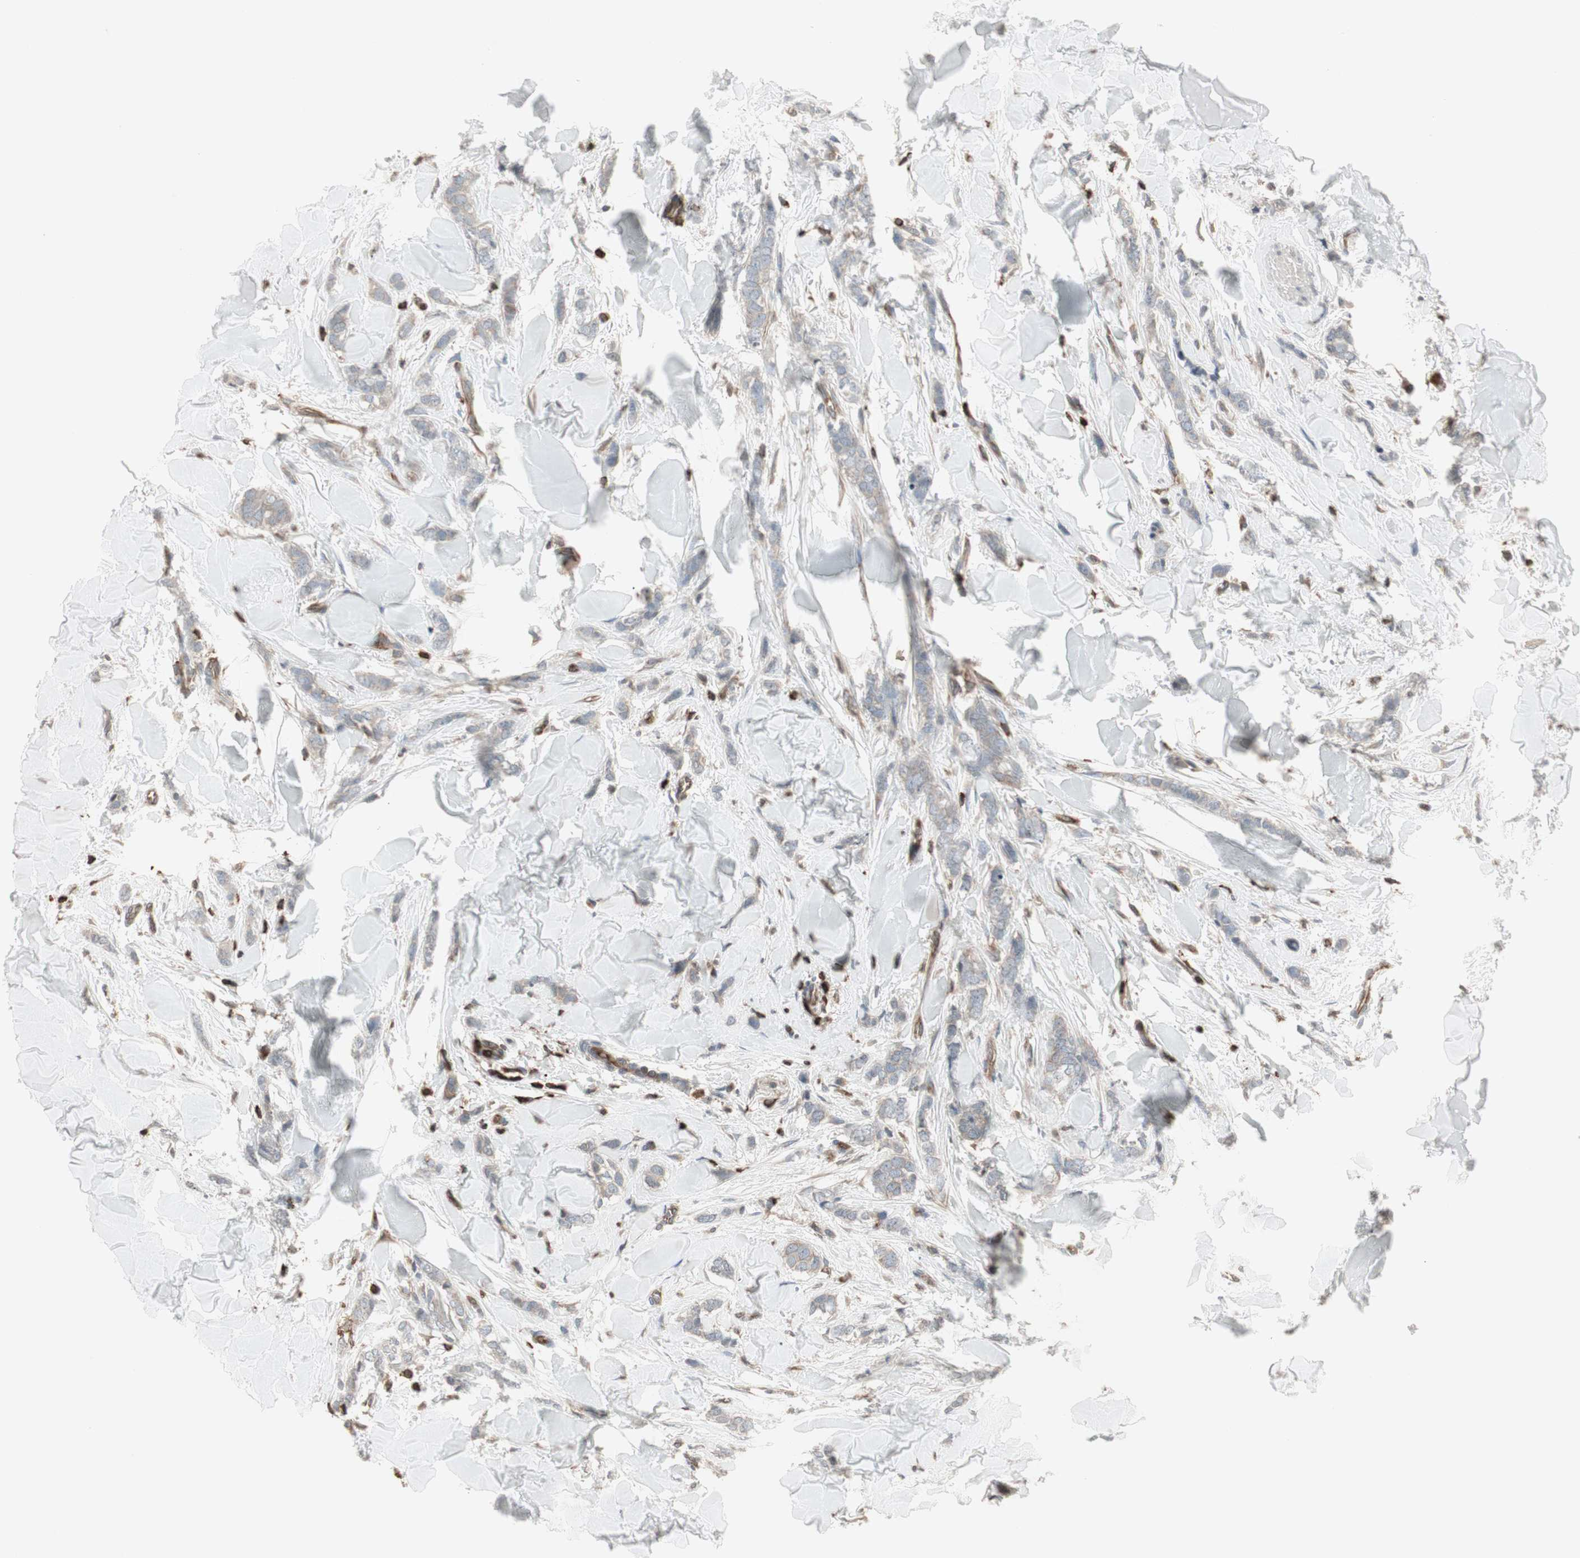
{"staining": {"intensity": "weak", "quantity": "25%-75%", "location": "cytoplasmic/membranous"}, "tissue": "breast cancer", "cell_type": "Tumor cells", "image_type": "cancer", "snomed": [{"axis": "morphology", "description": "Lobular carcinoma"}, {"axis": "topography", "description": "Skin"}, {"axis": "topography", "description": "Breast"}], "caption": "Immunohistochemistry (IHC) staining of breast cancer (lobular carcinoma), which demonstrates low levels of weak cytoplasmic/membranous expression in about 25%-75% of tumor cells indicating weak cytoplasmic/membranous protein positivity. The staining was performed using DAB (3,3'-diaminobenzidine) (brown) for protein detection and nuclei were counterstained in hematoxylin (blue).", "gene": "ARHGEF1", "patient": {"sex": "female", "age": 46}}